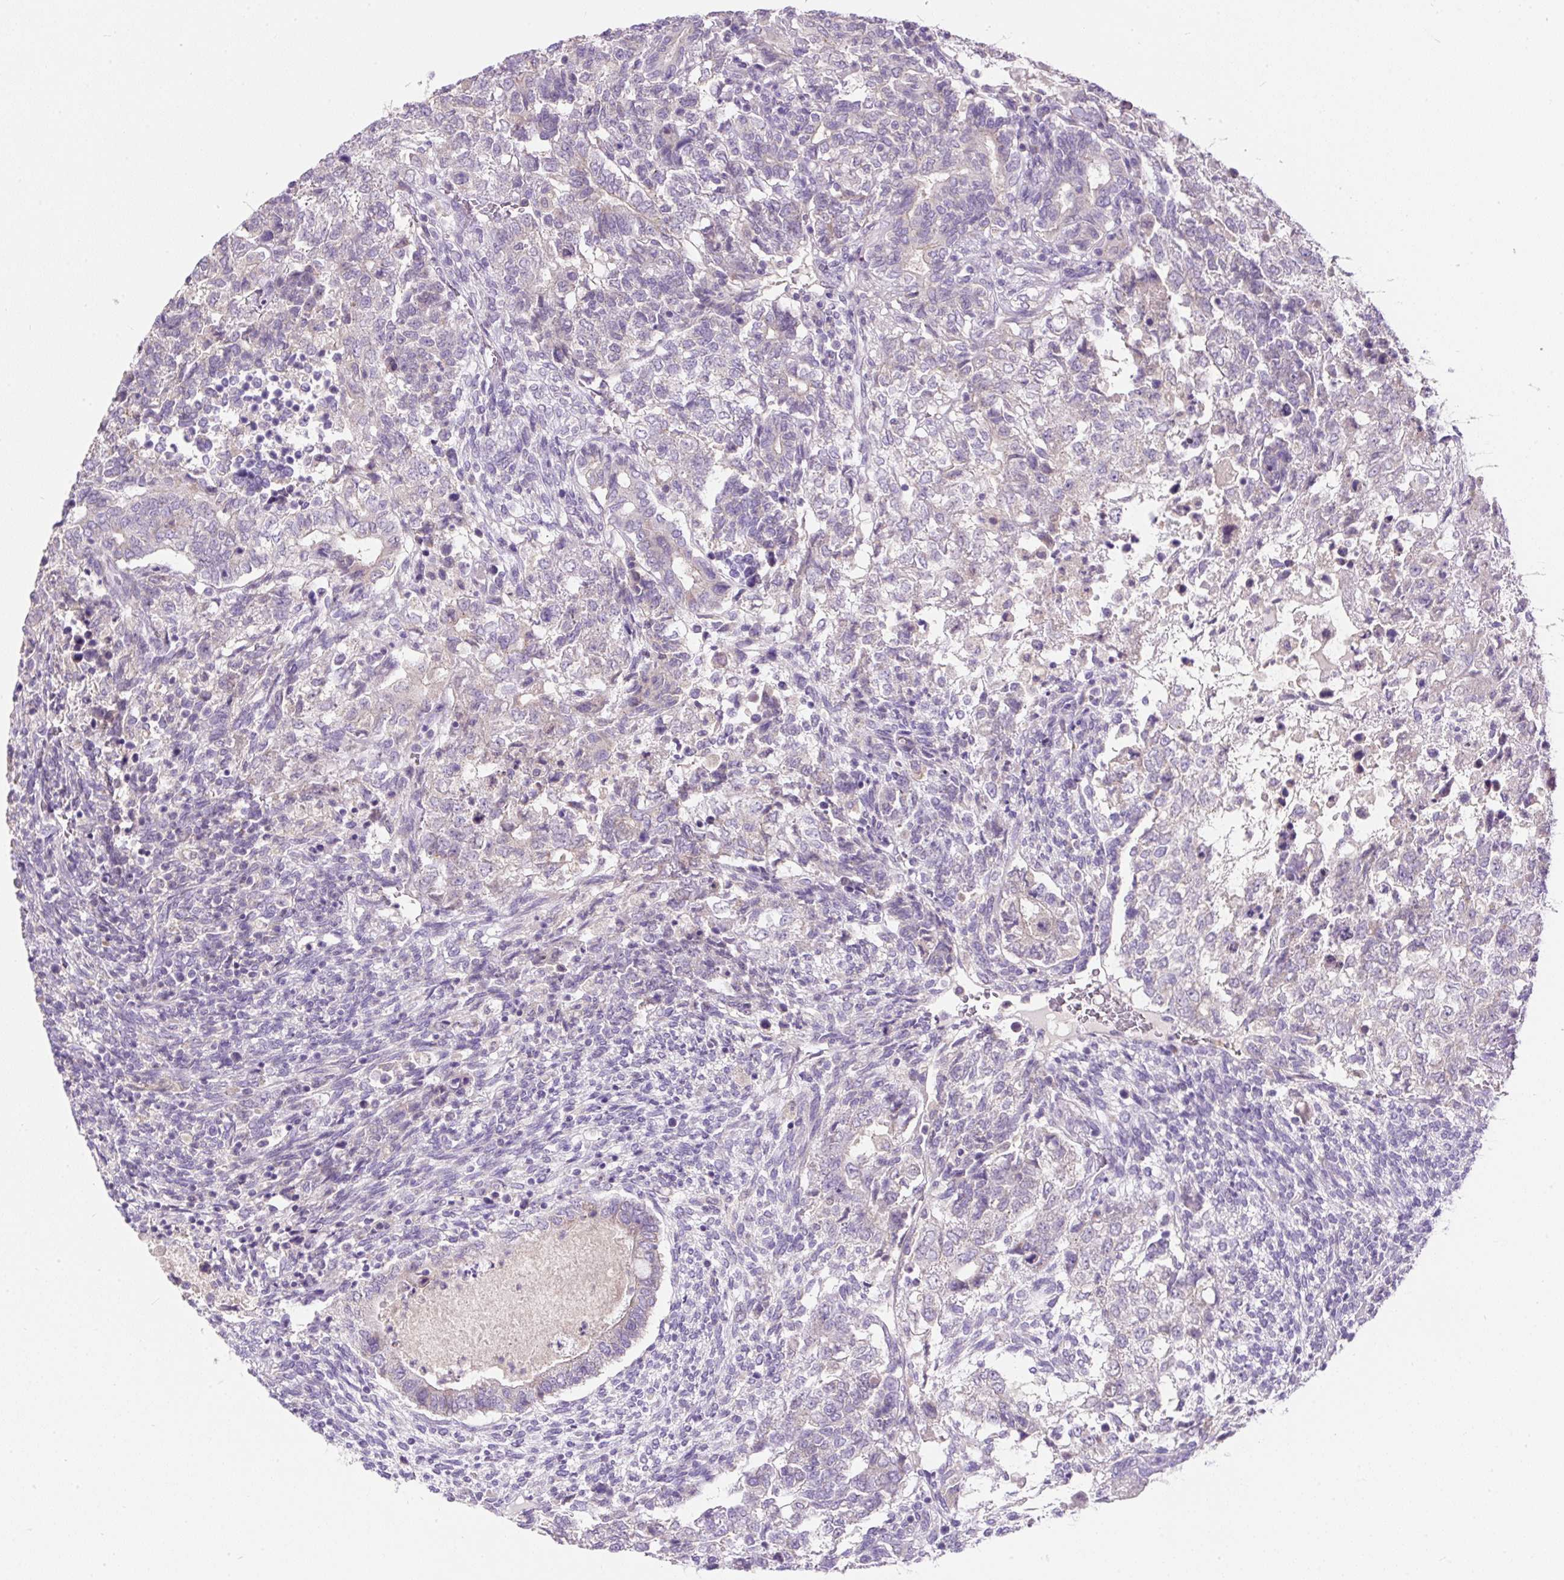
{"staining": {"intensity": "negative", "quantity": "none", "location": "none"}, "tissue": "testis cancer", "cell_type": "Tumor cells", "image_type": "cancer", "snomed": [{"axis": "morphology", "description": "Carcinoma, Embryonal, NOS"}, {"axis": "topography", "description": "Testis"}], "caption": "IHC histopathology image of human embryonal carcinoma (testis) stained for a protein (brown), which displays no positivity in tumor cells. (IHC, brightfield microscopy, high magnification).", "gene": "SUSD5", "patient": {"sex": "male", "age": 23}}